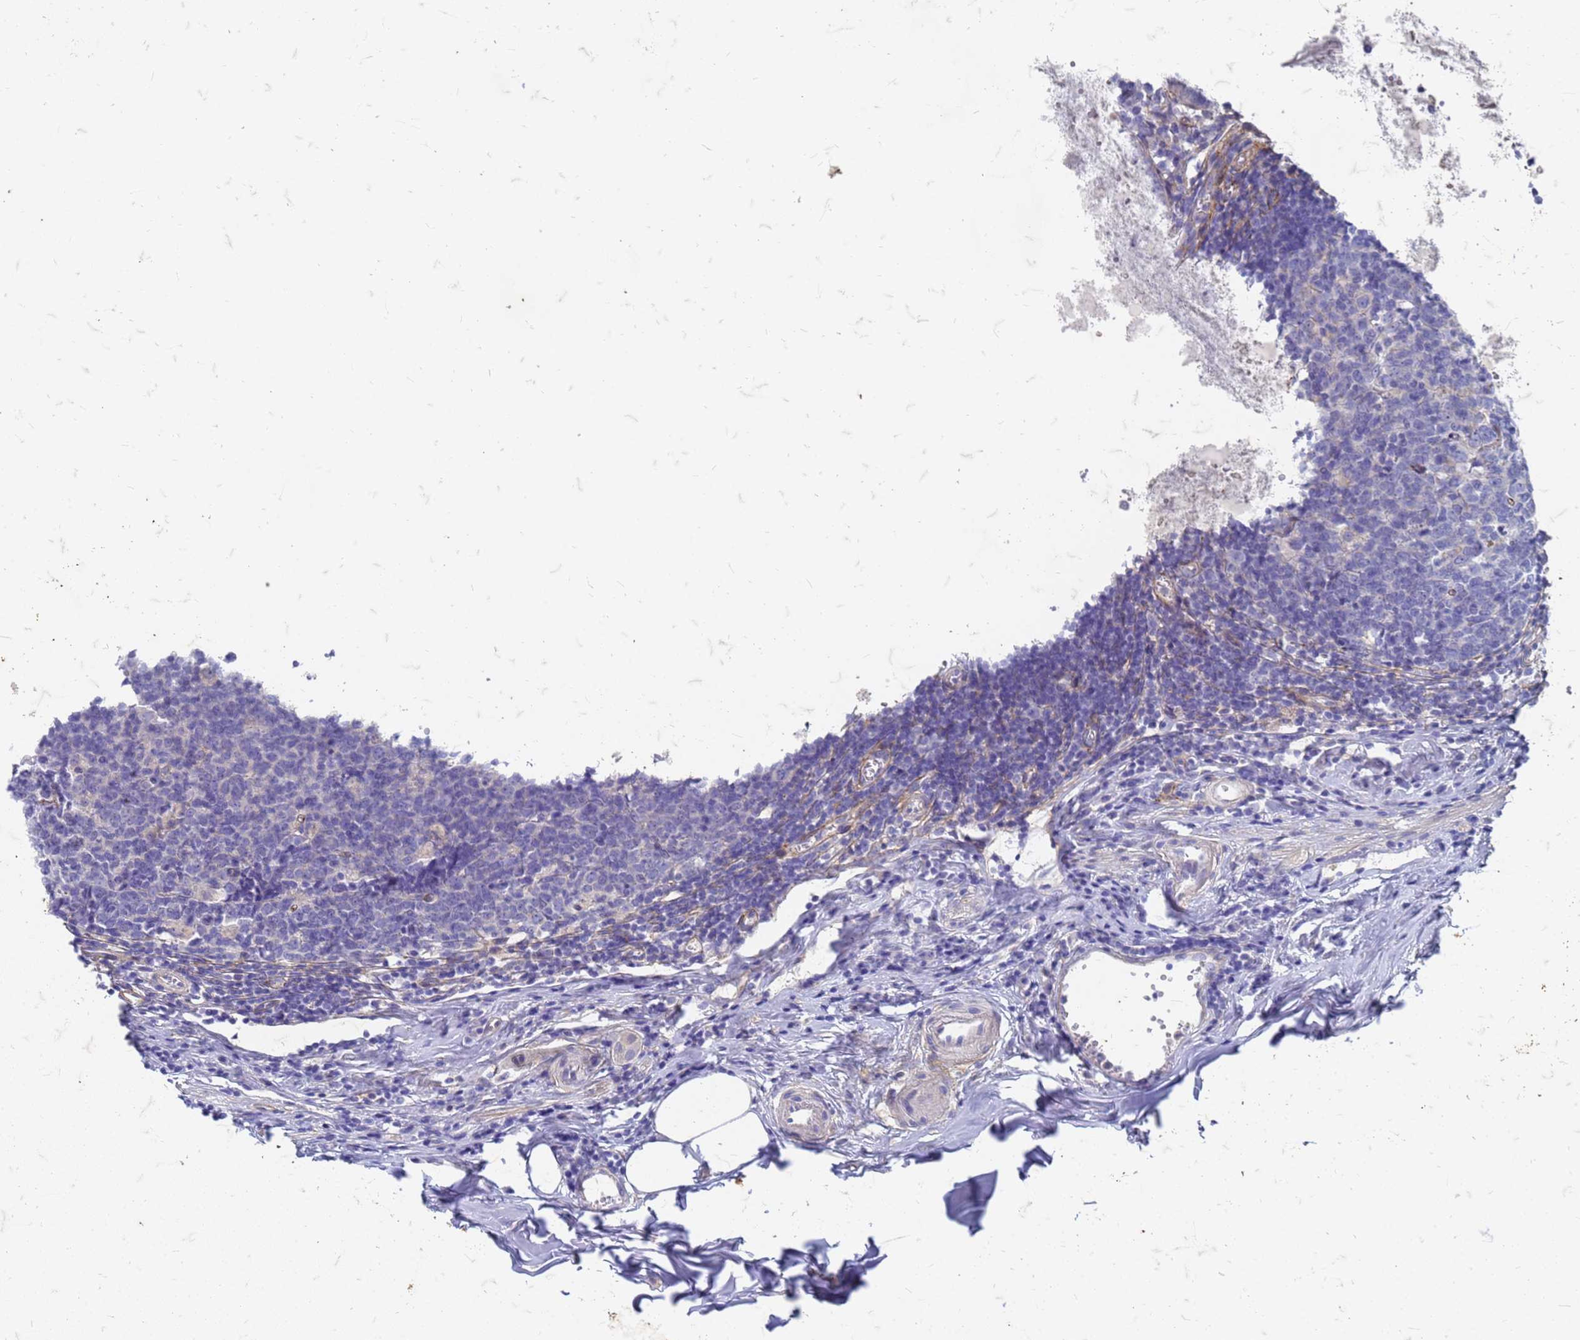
{"staining": {"intensity": "negative", "quantity": "none", "location": "none"}, "tissue": "appendix", "cell_type": "Glandular cells", "image_type": "normal", "snomed": [{"axis": "morphology", "description": "Normal tissue, NOS"}, {"axis": "topography", "description": "Appendix"}], "caption": "There is no significant expression in glandular cells of appendix. (DAB IHC with hematoxylin counter stain).", "gene": "TRIM64B", "patient": {"sex": "female", "age": 54}}